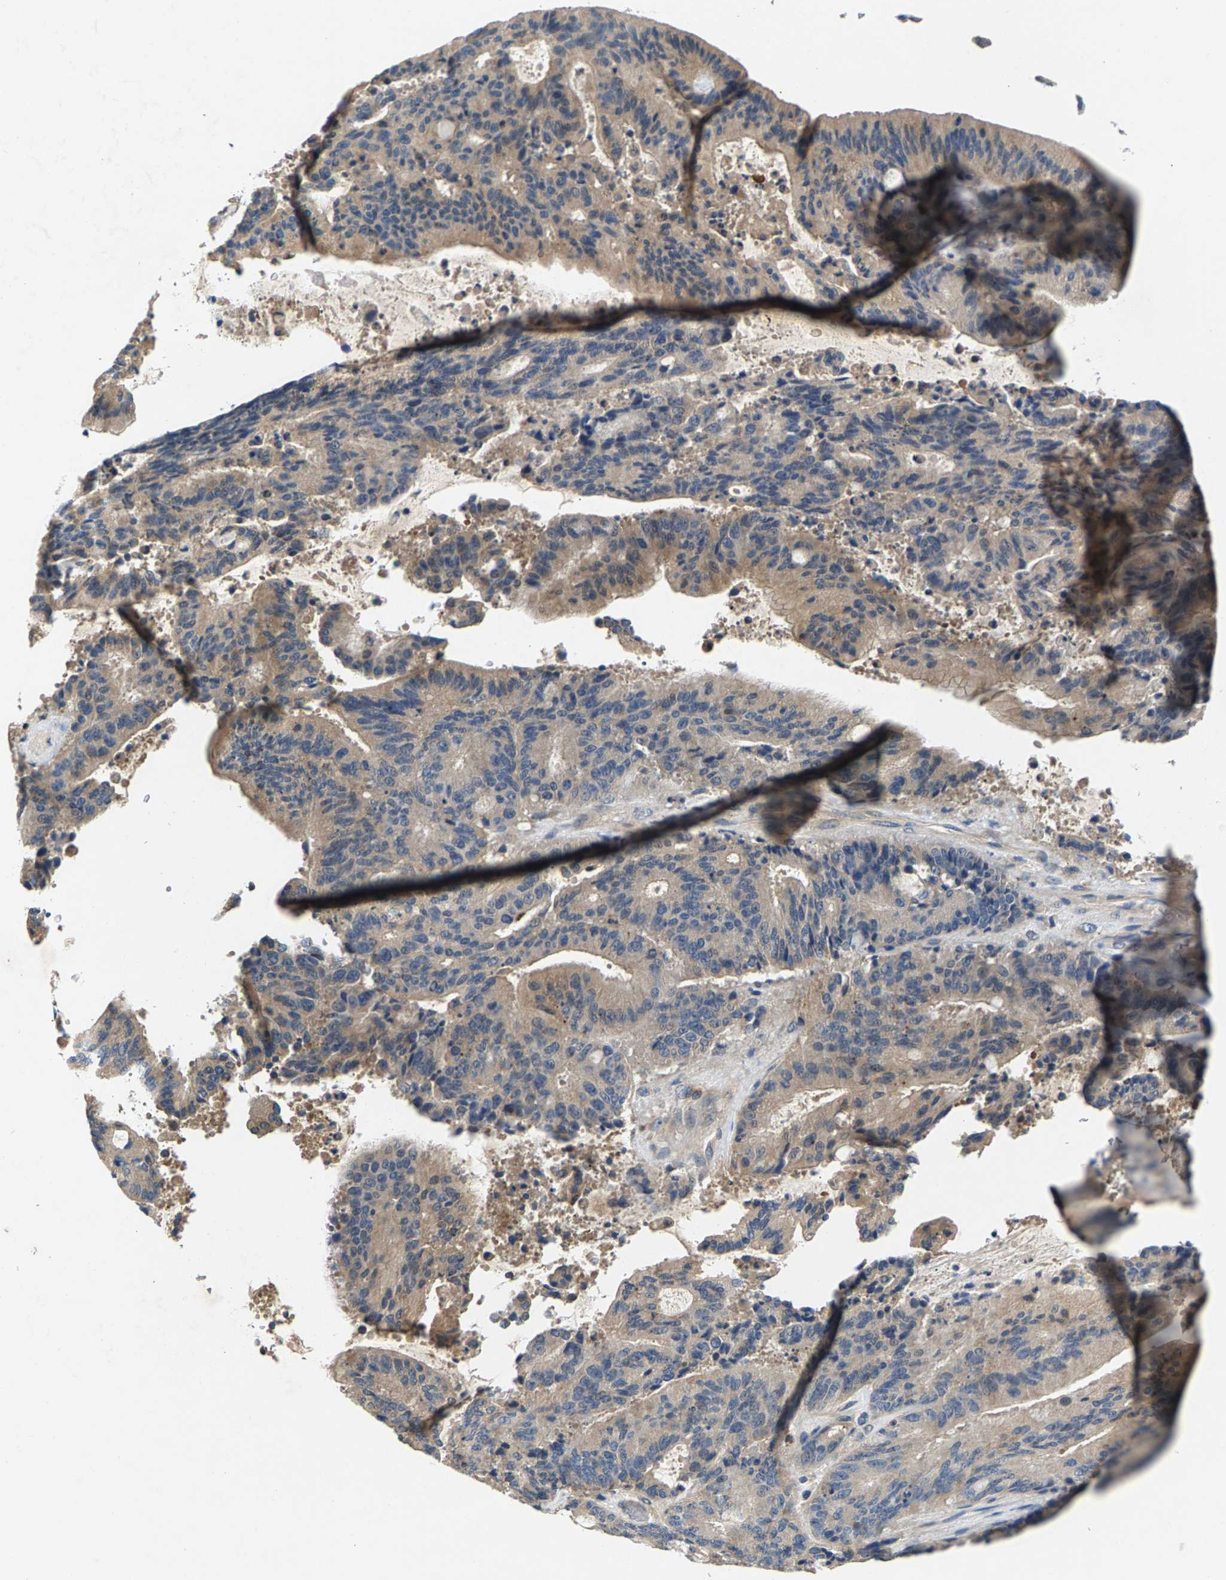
{"staining": {"intensity": "weak", "quantity": "25%-75%", "location": "cytoplasmic/membranous"}, "tissue": "liver cancer", "cell_type": "Tumor cells", "image_type": "cancer", "snomed": [{"axis": "morphology", "description": "Normal tissue, NOS"}, {"axis": "morphology", "description": "Cholangiocarcinoma"}, {"axis": "topography", "description": "Liver"}, {"axis": "topography", "description": "Peripheral nerve tissue"}], "caption": "Immunohistochemistry (DAB) staining of cholangiocarcinoma (liver) reveals weak cytoplasmic/membranous protein positivity in about 25%-75% of tumor cells.", "gene": "NT5C", "patient": {"sex": "female", "age": 73}}